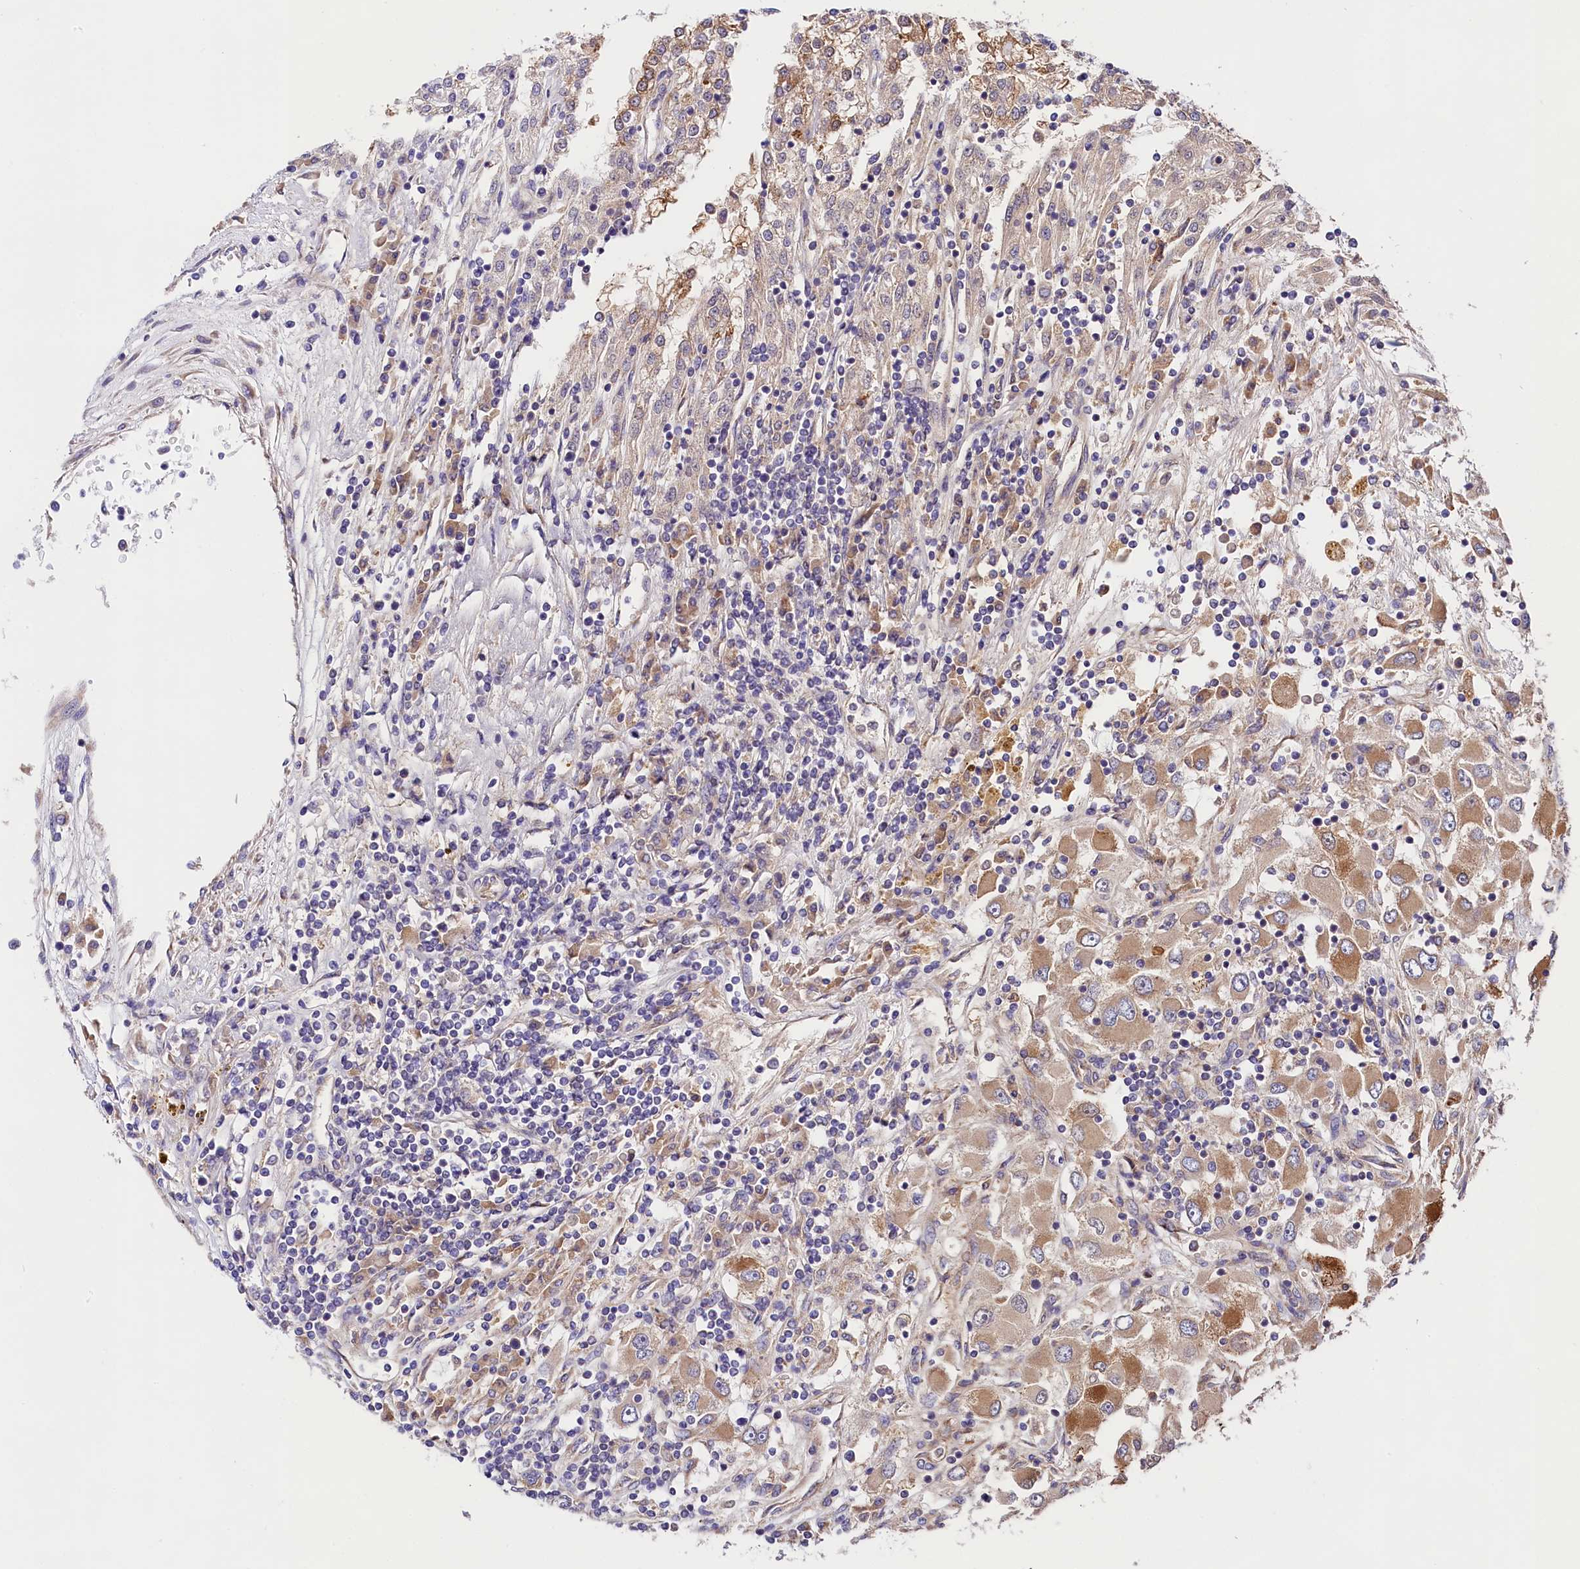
{"staining": {"intensity": "moderate", "quantity": ">75%", "location": "cytoplasmic/membranous"}, "tissue": "renal cancer", "cell_type": "Tumor cells", "image_type": "cancer", "snomed": [{"axis": "morphology", "description": "Adenocarcinoma, NOS"}, {"axis": "topography", "description": "Kidney"}], "caption": "Immunohistochemical staining of human adenocarcinoma (renal) reveals medium levels of moderate cytoplasmic/membranous expression in about >75% of tumor cells.", "gene": "SPG11", "patient": {"sex": "female", "age": 52}}